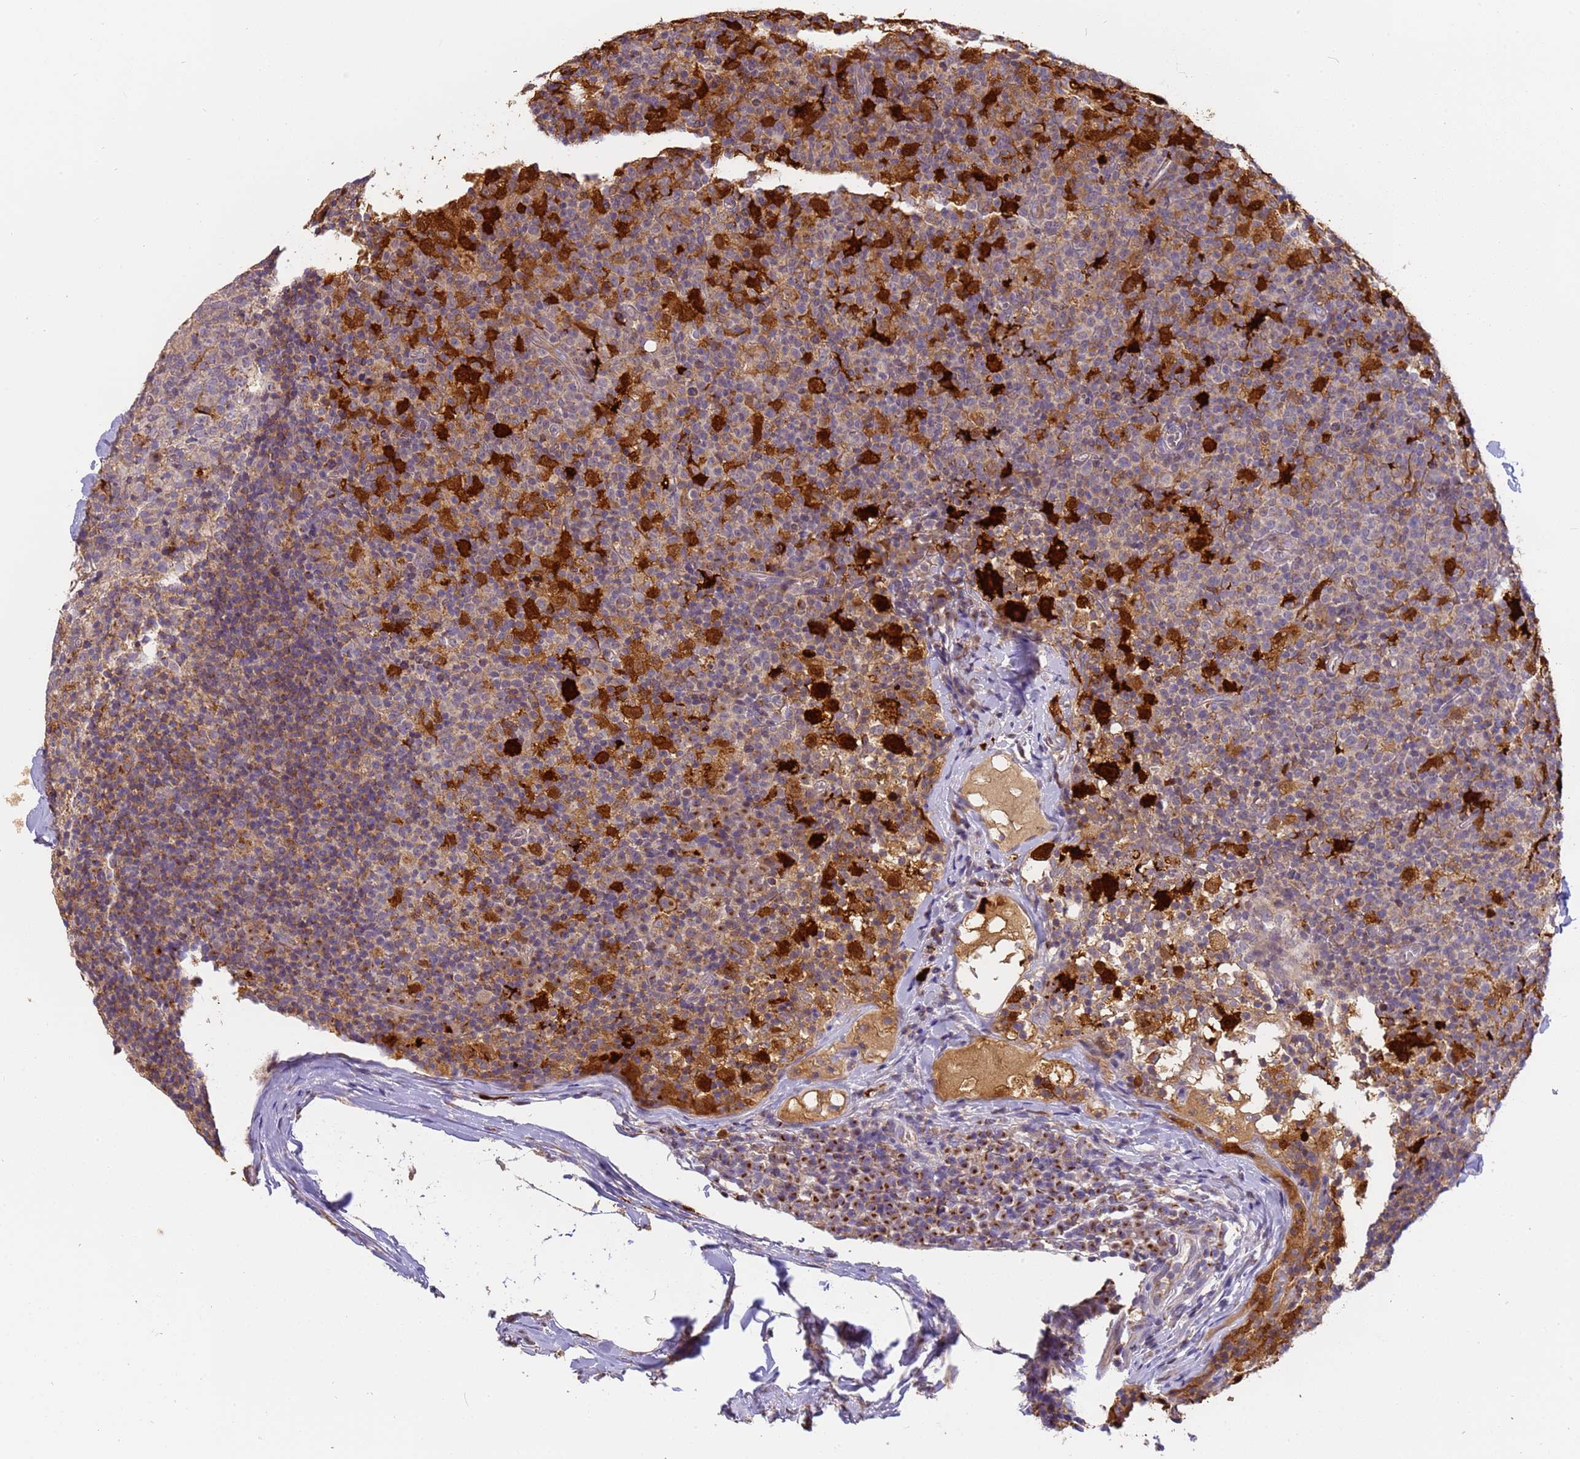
{"staining": {"intensity": "moderate", "quantity": "<25%", "location": "cytoplasmic/membranous"}, "tissue": "lymph node", "cell_type": "Germinal center cells", "image_type": "normal", "snomed": [{"axis": "morphology", "description": "Normal tissue, NOS"}, {"axis": "morphology", "description": "Inflammation, NOS"}, {"axis": "topography", "description": "Lymph node"}], "caption": "Immunohistochemistry (IHC) (DAB) staining of benign human lymph node demonstrates moderate cytoplasmic/membranous protein positivity in approximately <25% of germinal center cells.", "gene": "M6PR", "patient": {"sex": "male", "age": 55}}